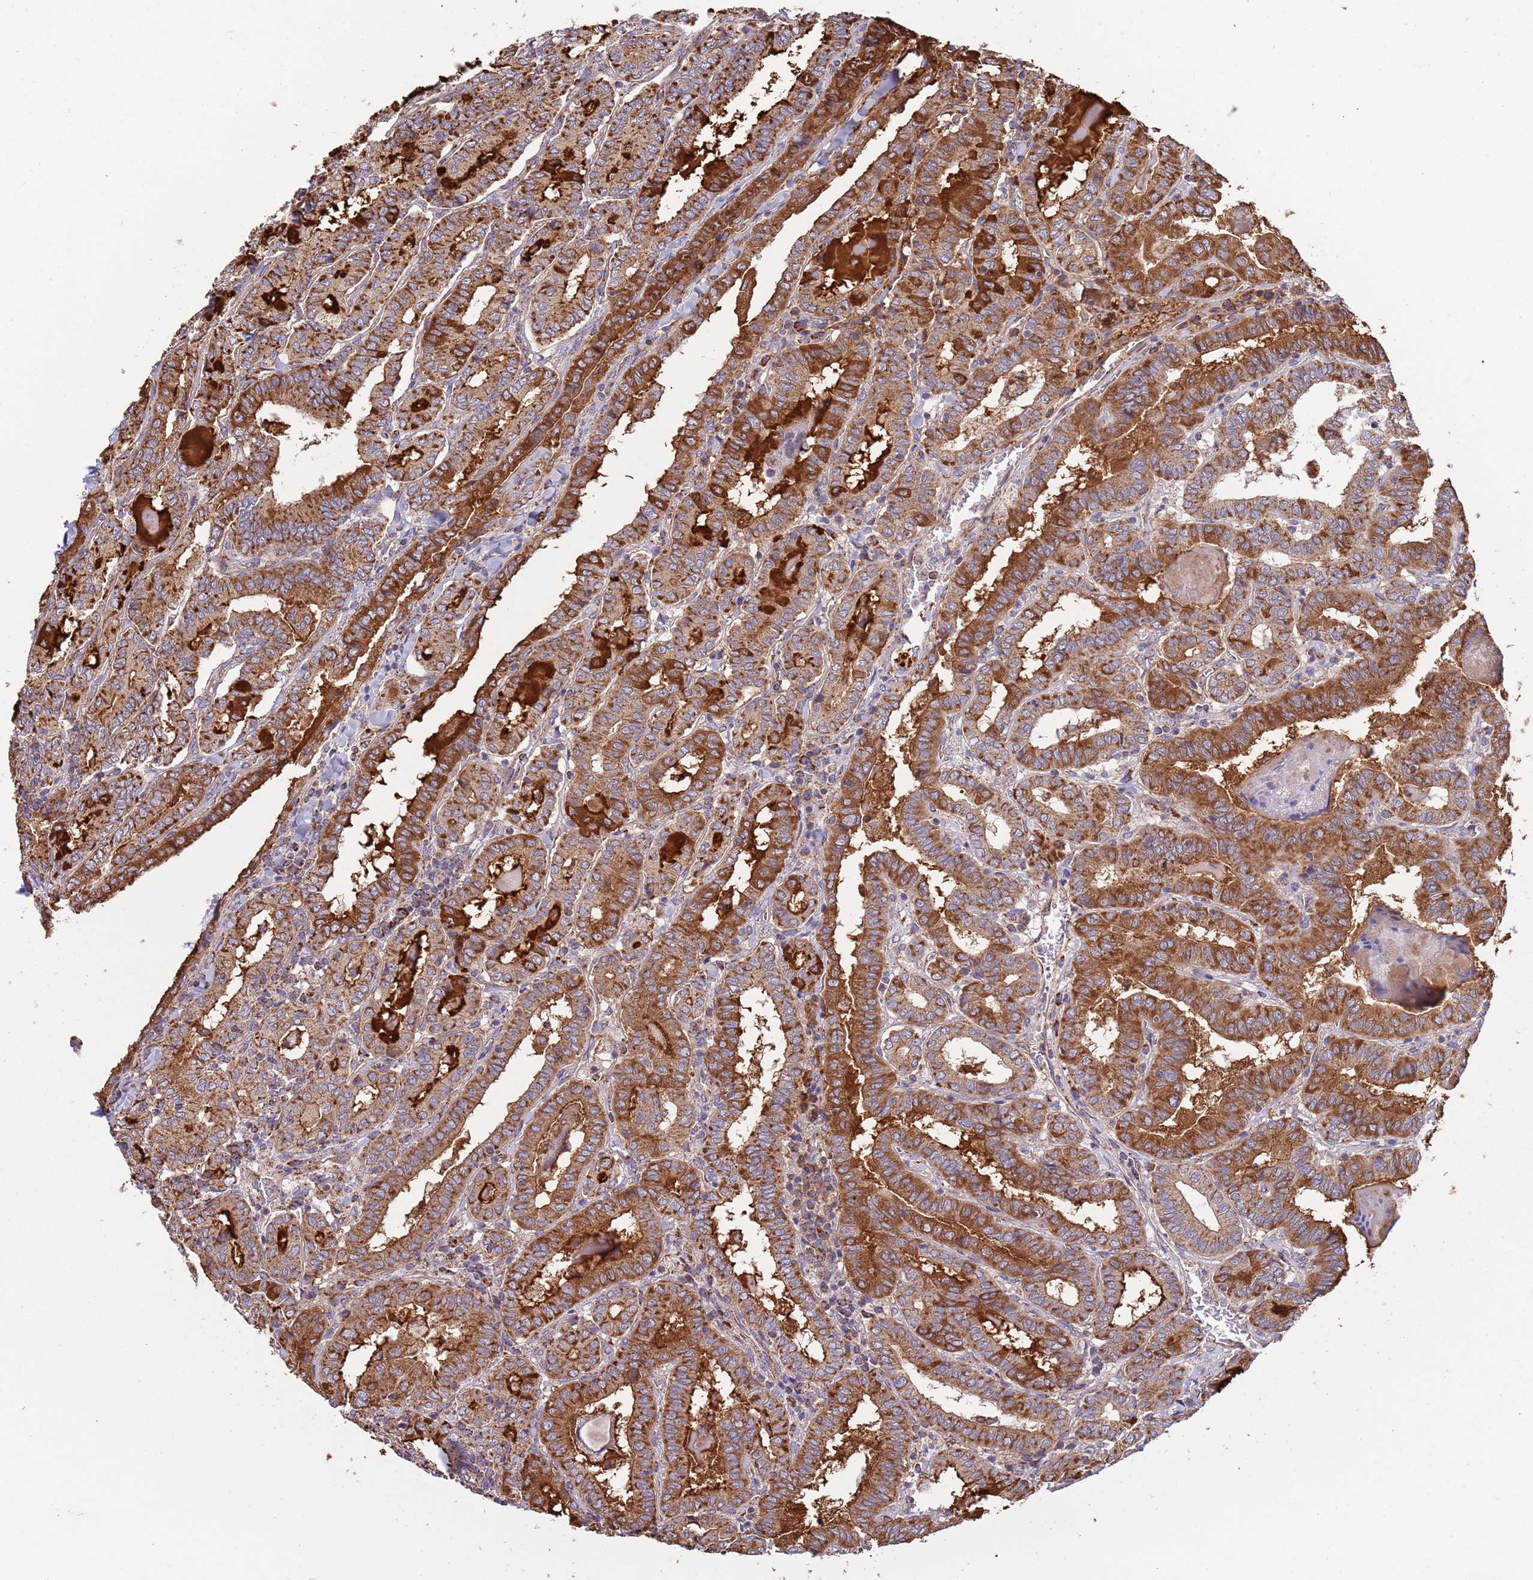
{"staining": {"intensity": "strong", "quantity": ">75%", "location": "cytoplasmic/membranous"}, "tissue": "thyroid cancer", "cell_type": "Tumor cells", "image_type": "cancer", "snomed": [{"axis": "morphology", "description": "Papillary adenocarcinoma, NOS"}, {"axis": "topography", "description": "Thyroid gland"}], "caption": "The micrograph shows a brown stain indicating the presence of a protein in the cytoplasmic/membranous of tumor cells in thyroid cancer.", "gene": "VPS16", "patient": {"sex": "female", "age": 72}}